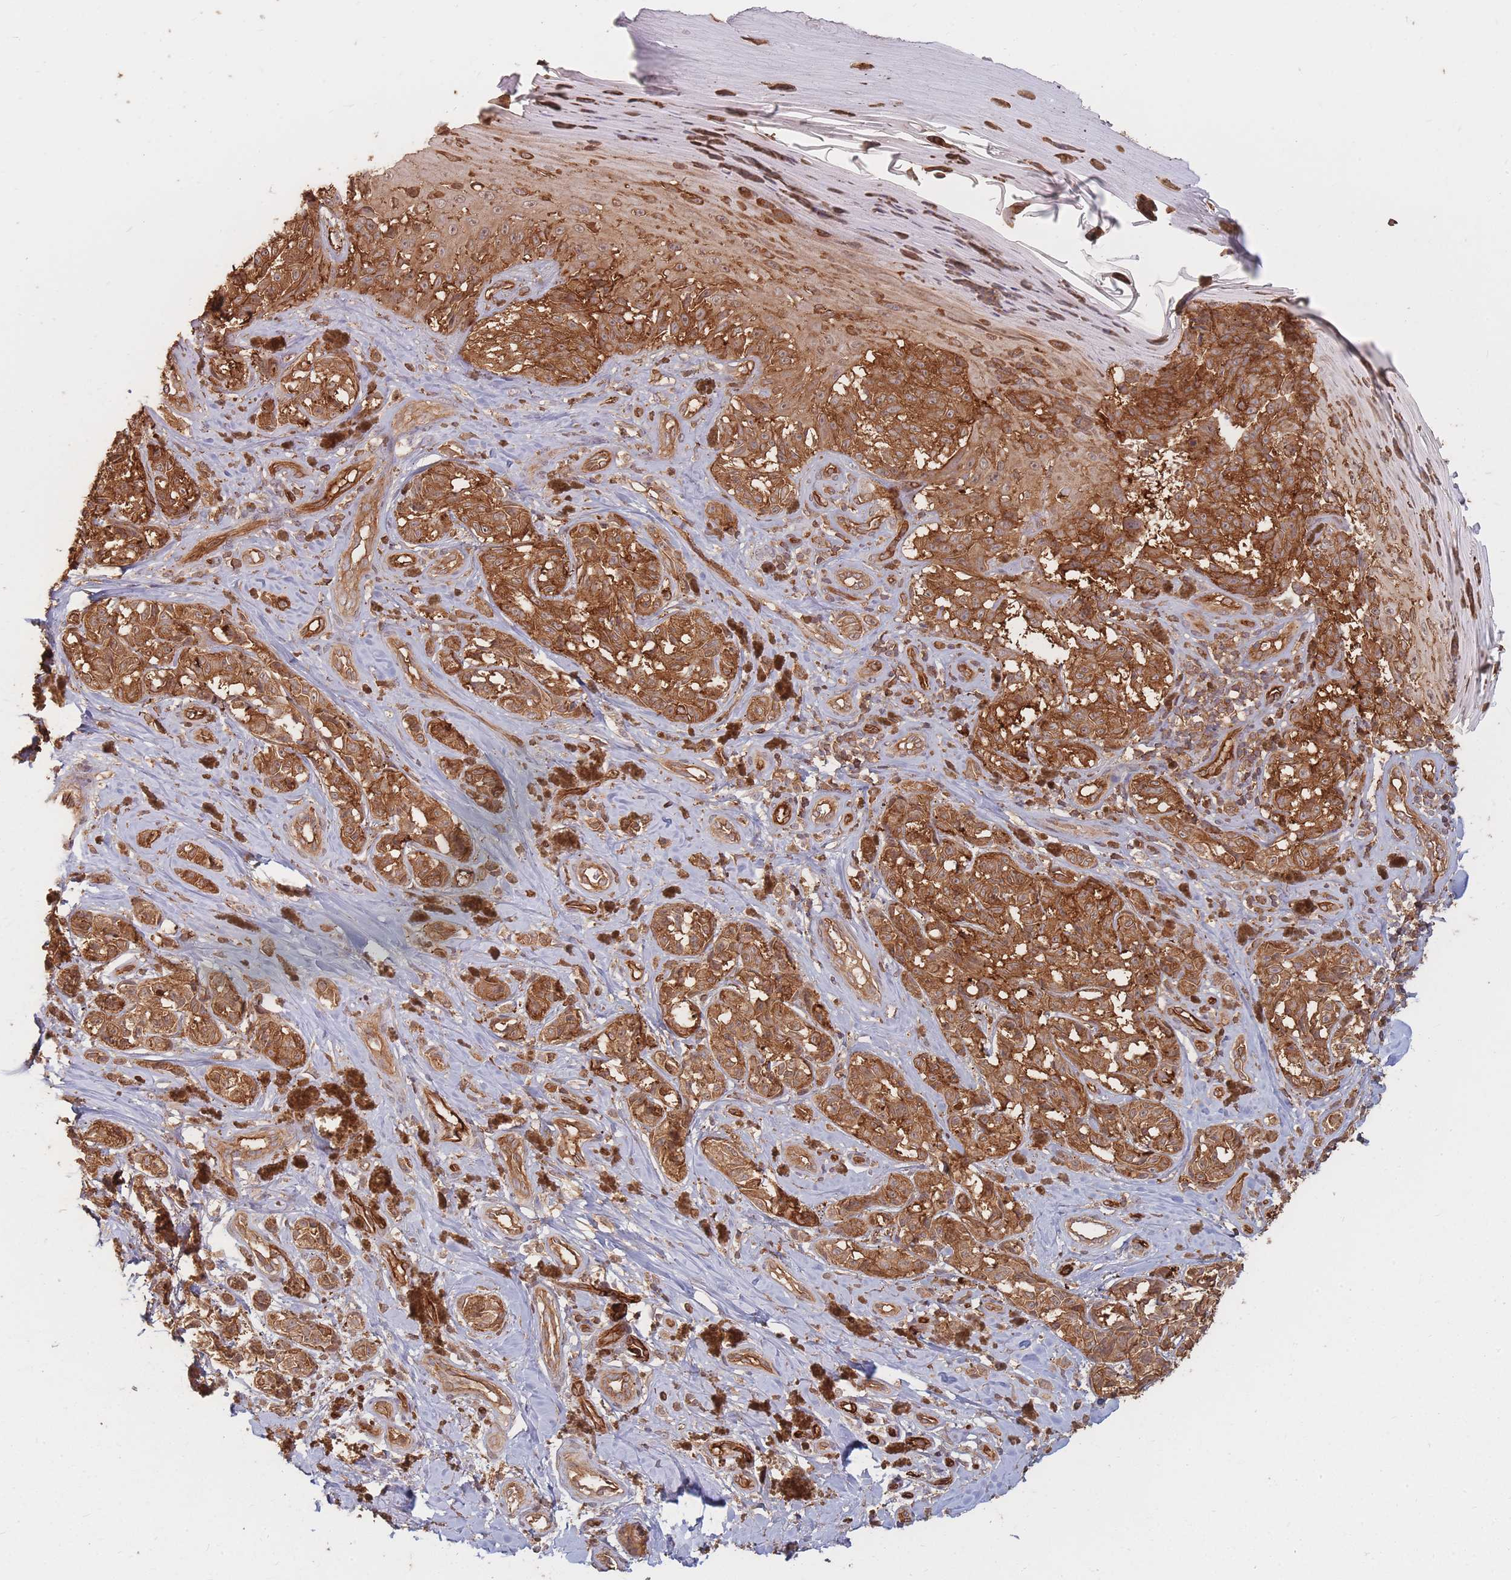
{"staining": {"intensity": "strong", "quantity": ">75%", "location": "cytoplasmic/membranous"}, "tissue": "melanoma", "cell_type": "Tumor cells", "image_type": "cancer", "snomed": [{"axis": "morphology", "description": "Malignant melanoma, NOS"}, {"axis": "topography", "description": "Skin"}], "caption": "Melanoma tissue shows strong cytoplasmic/membranous positivity in approximately >75% of tumor cells, visualized by immunohistochemistry.", "gene": "PLS3", "patient": {"sex": "female", "age": 65}}